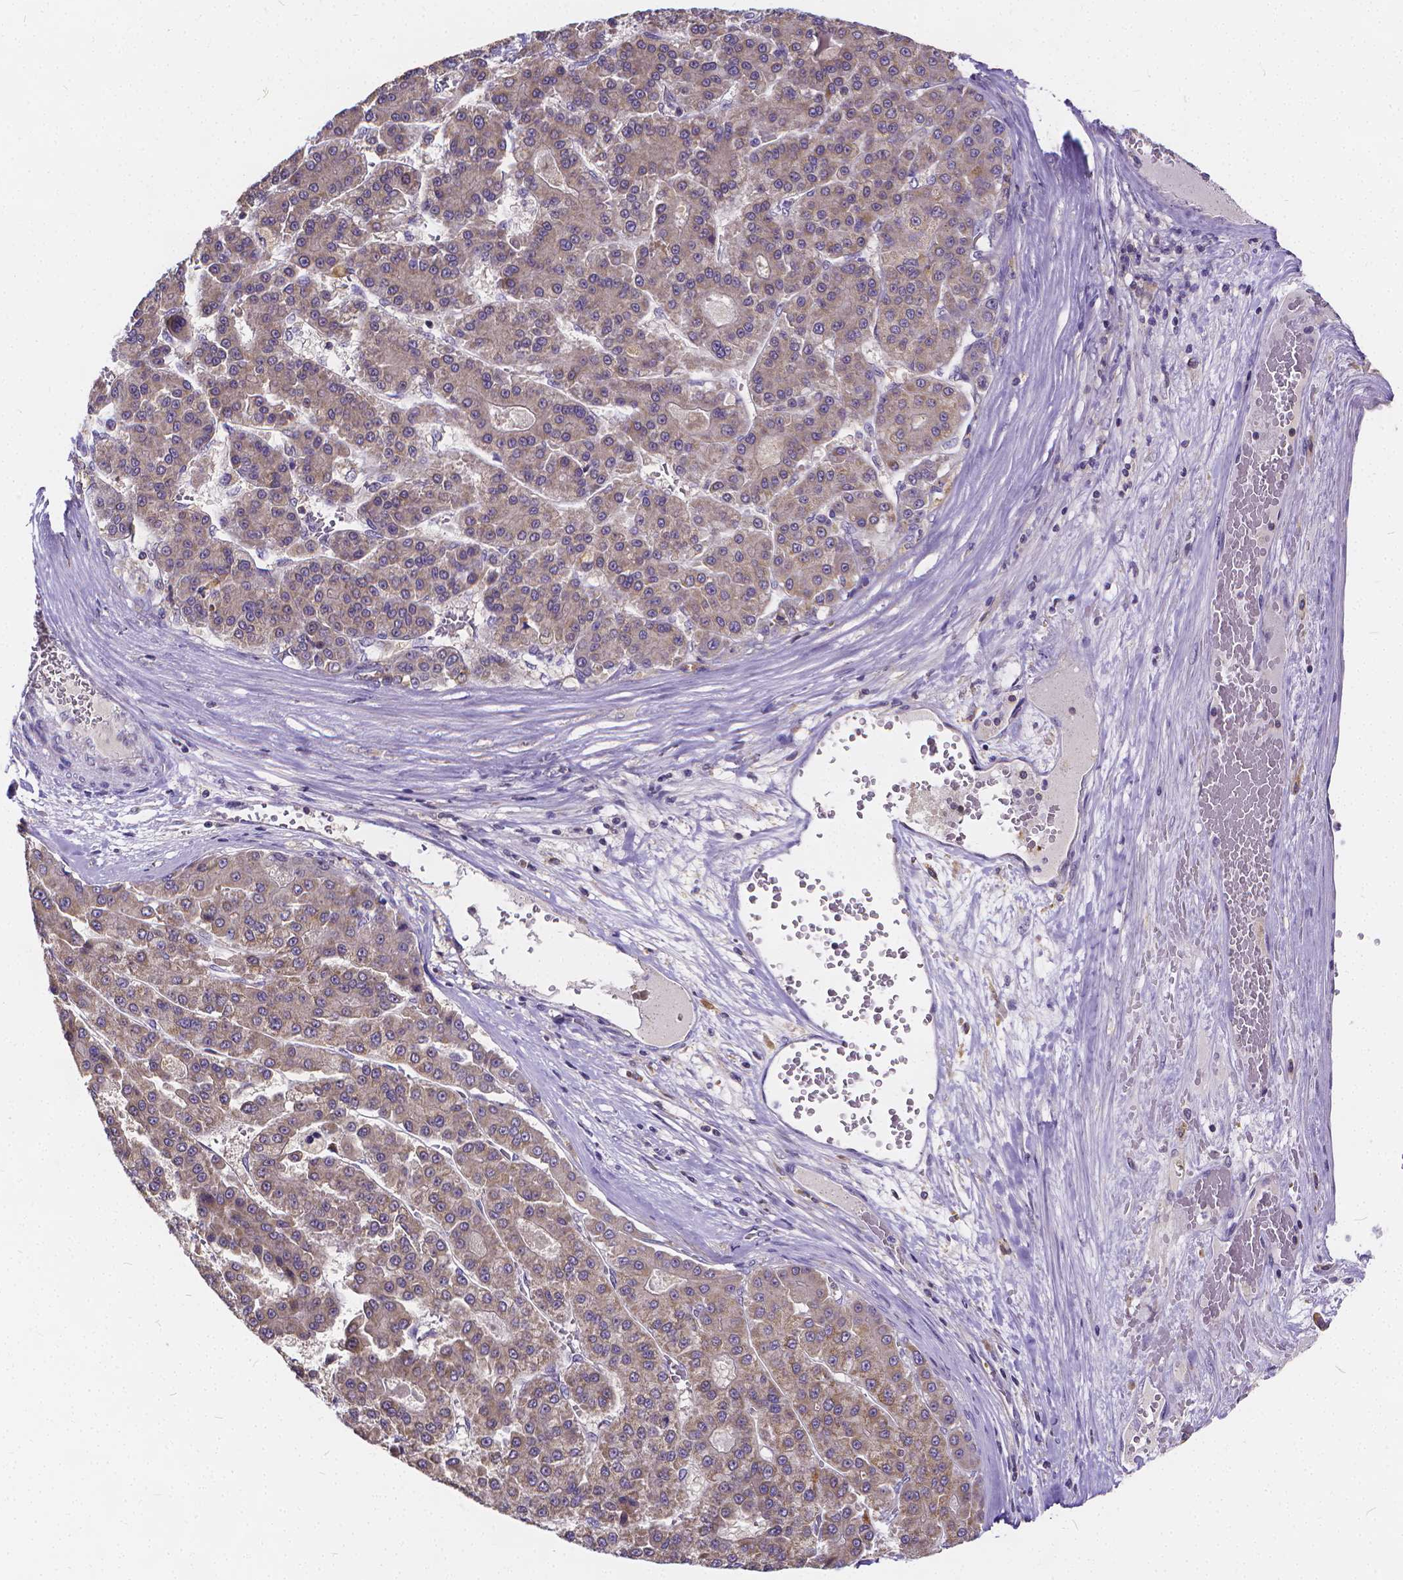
{"staining": {"intensity": "negative", "quantity": "none", "location": "none"}, "tissue": "liver cancer", "cell_type": "Tumor cells", "image_type": "cancer", "snomed": [{"axis": "morphology", "description": "Carcinoma, Hepatocellular, NOS"}, {"axis": "topography", "description": "Liver"}], "caption": "Photomicrograph shows no protein staining in tumor cells of liver cancer tissue.", "gene": "GLRB", "patient": {"sex": "male", "age": 70}}